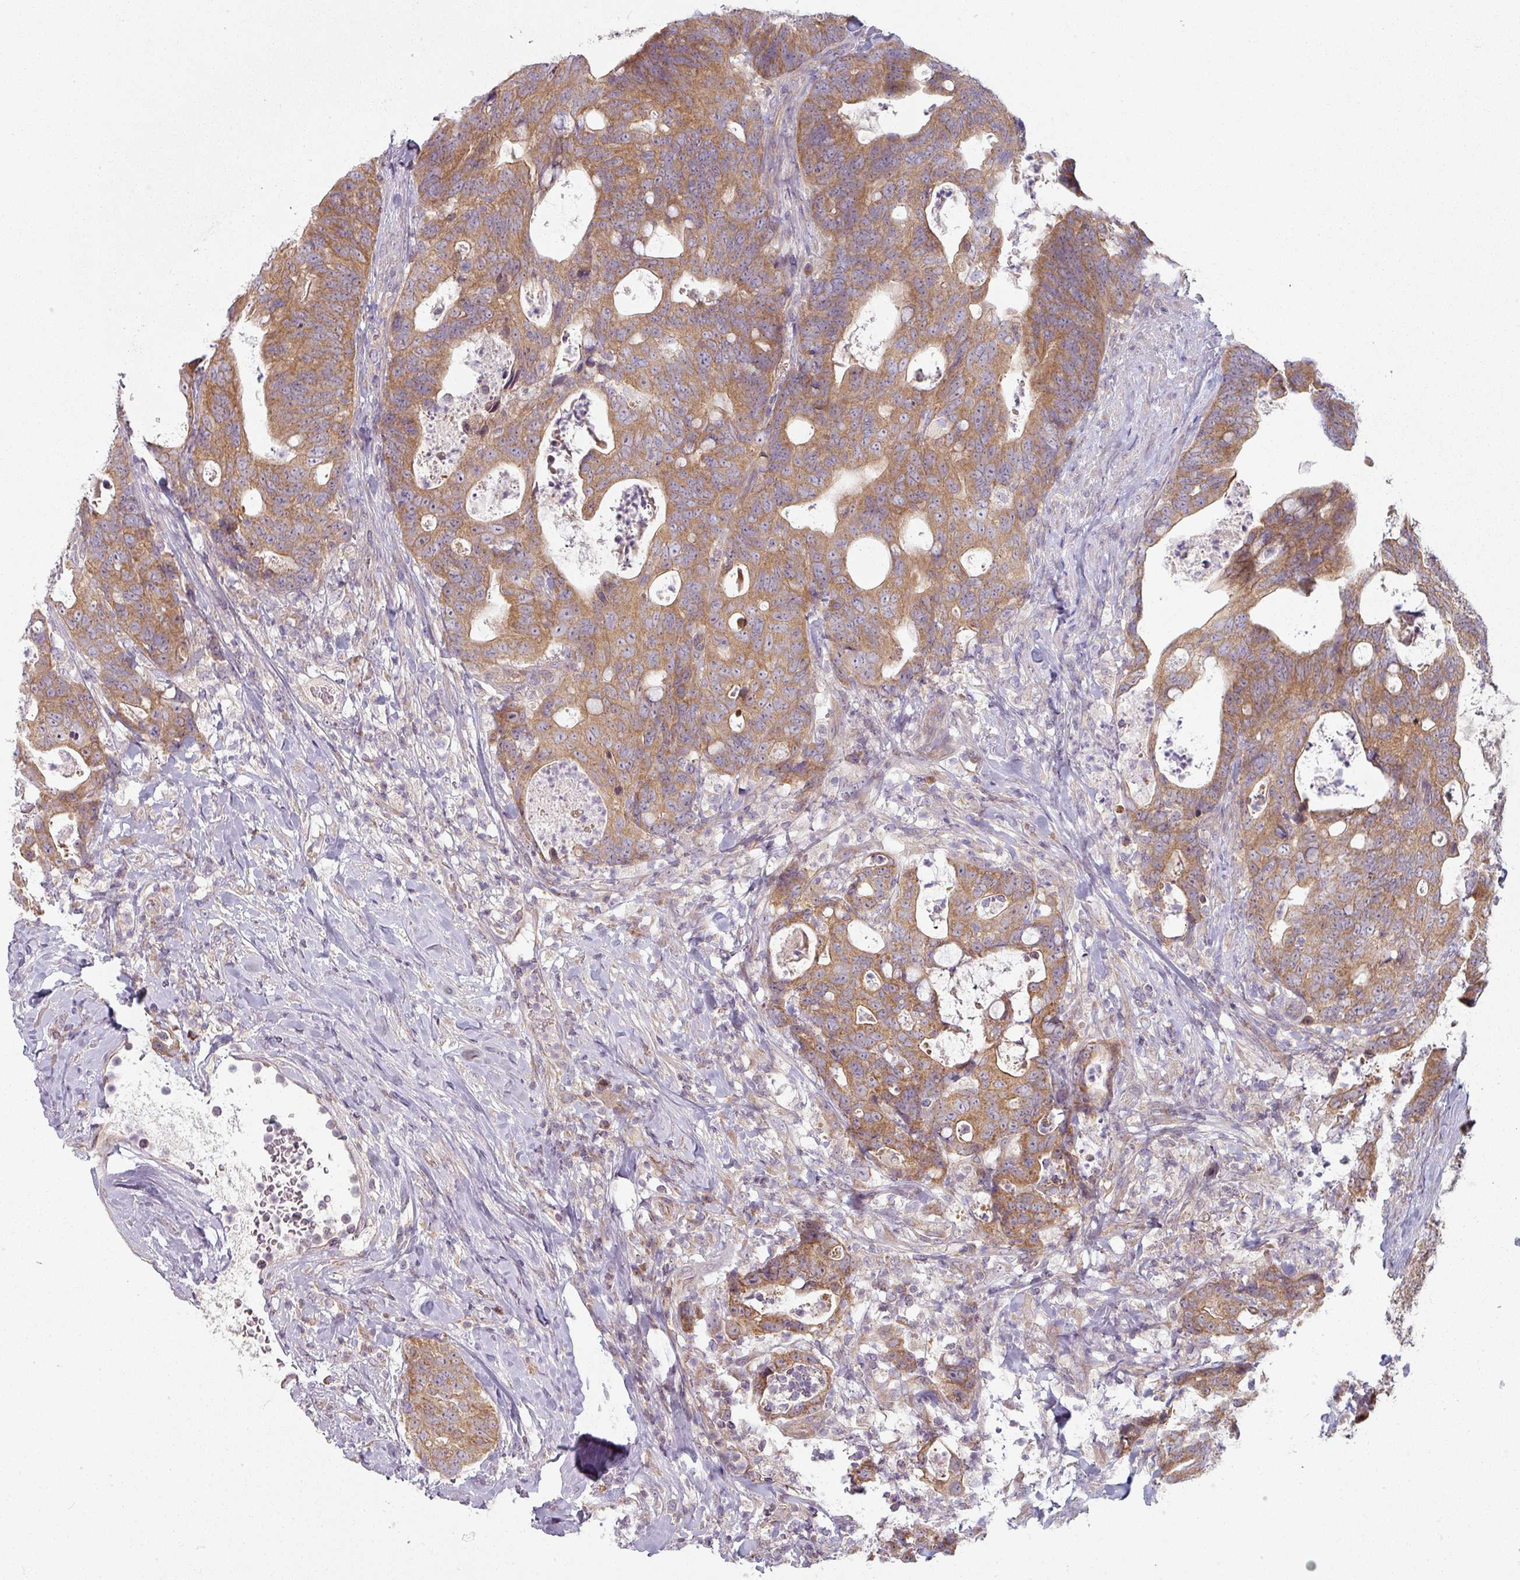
{"staining": {"intensity": "moderate", "quantity": ">75%", "location": "cytoplasmic/membranous"}, "tissue": "colorectal cancer", "cell_type": "Tumor cells", "image_type": "cancer", "snomed": [{"axis": "morphology", "description": "Adenocarcinoma, NOS"}, {"axis": "topography", "description": "Colon"}], "caption": "Protein staining shows moderate cytoplasmic/membranous staining in about >75% of tumor cells in adenocarcinoma (colorectal).", "gene": "PLEKHJ1", "patient": {"sex": "female", "age": 82}}